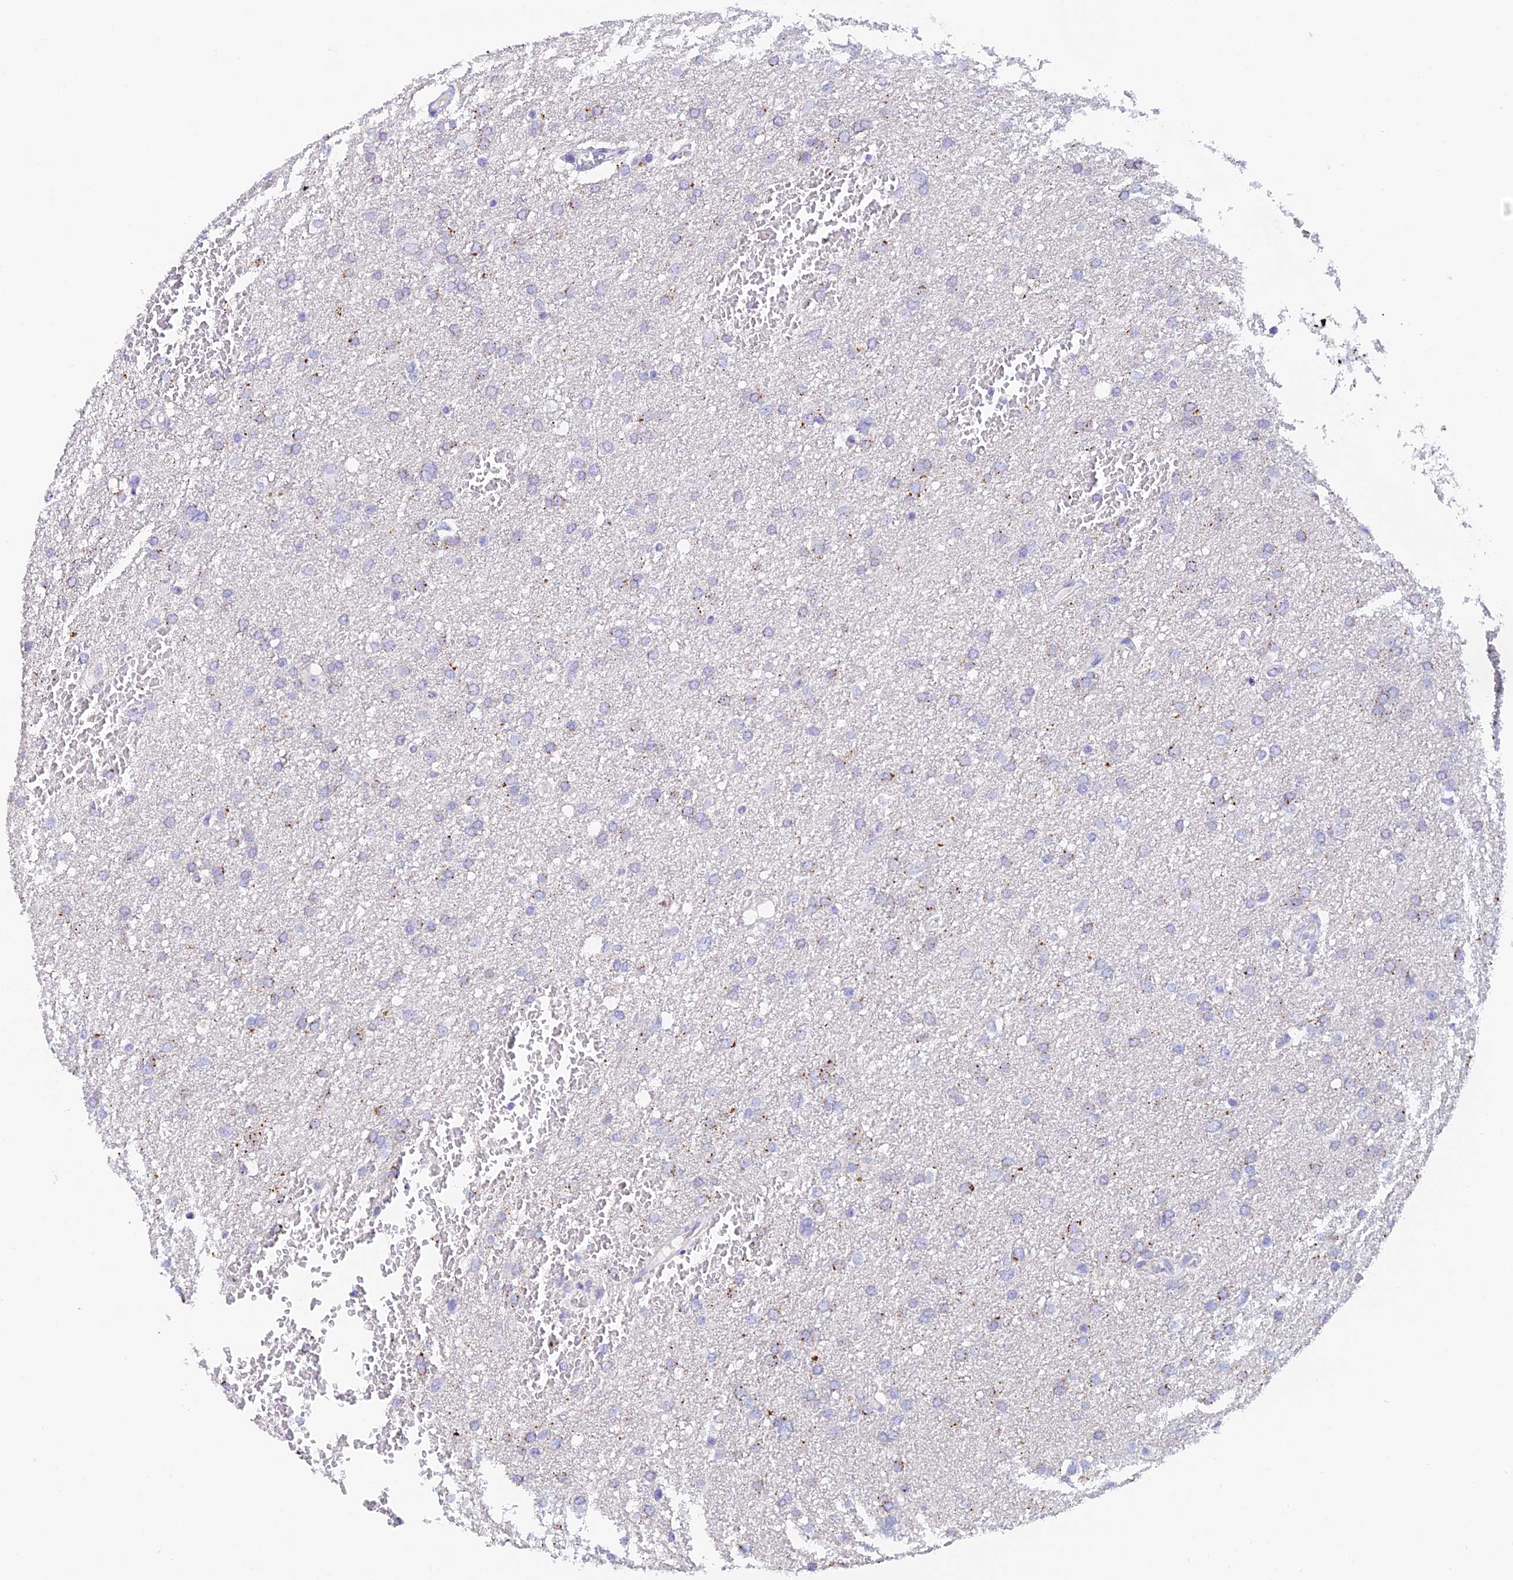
{"staining": {"intensity": "weak", "quantity": "<25%", "location": "cytoplasmic/membranous"}, "tissue": "glioma", "cell_type": "Tumor cells", "image_type": "cancer", "snomed": [{"axis": "morphology", "description": "Glioma, malignant, High grade"}, {"axis": "topography", "description": "Cerebral cortex"}], "caption": "This is a image of immunohistochemistry staining of glioma, which shows no staining in tumor cells. (DAB immunohistochemistry (IHC) visualized using brightfield microscopy, high magnification).", "gene": "C12orf29", "patient": {"sex": "female", "age": 36}}